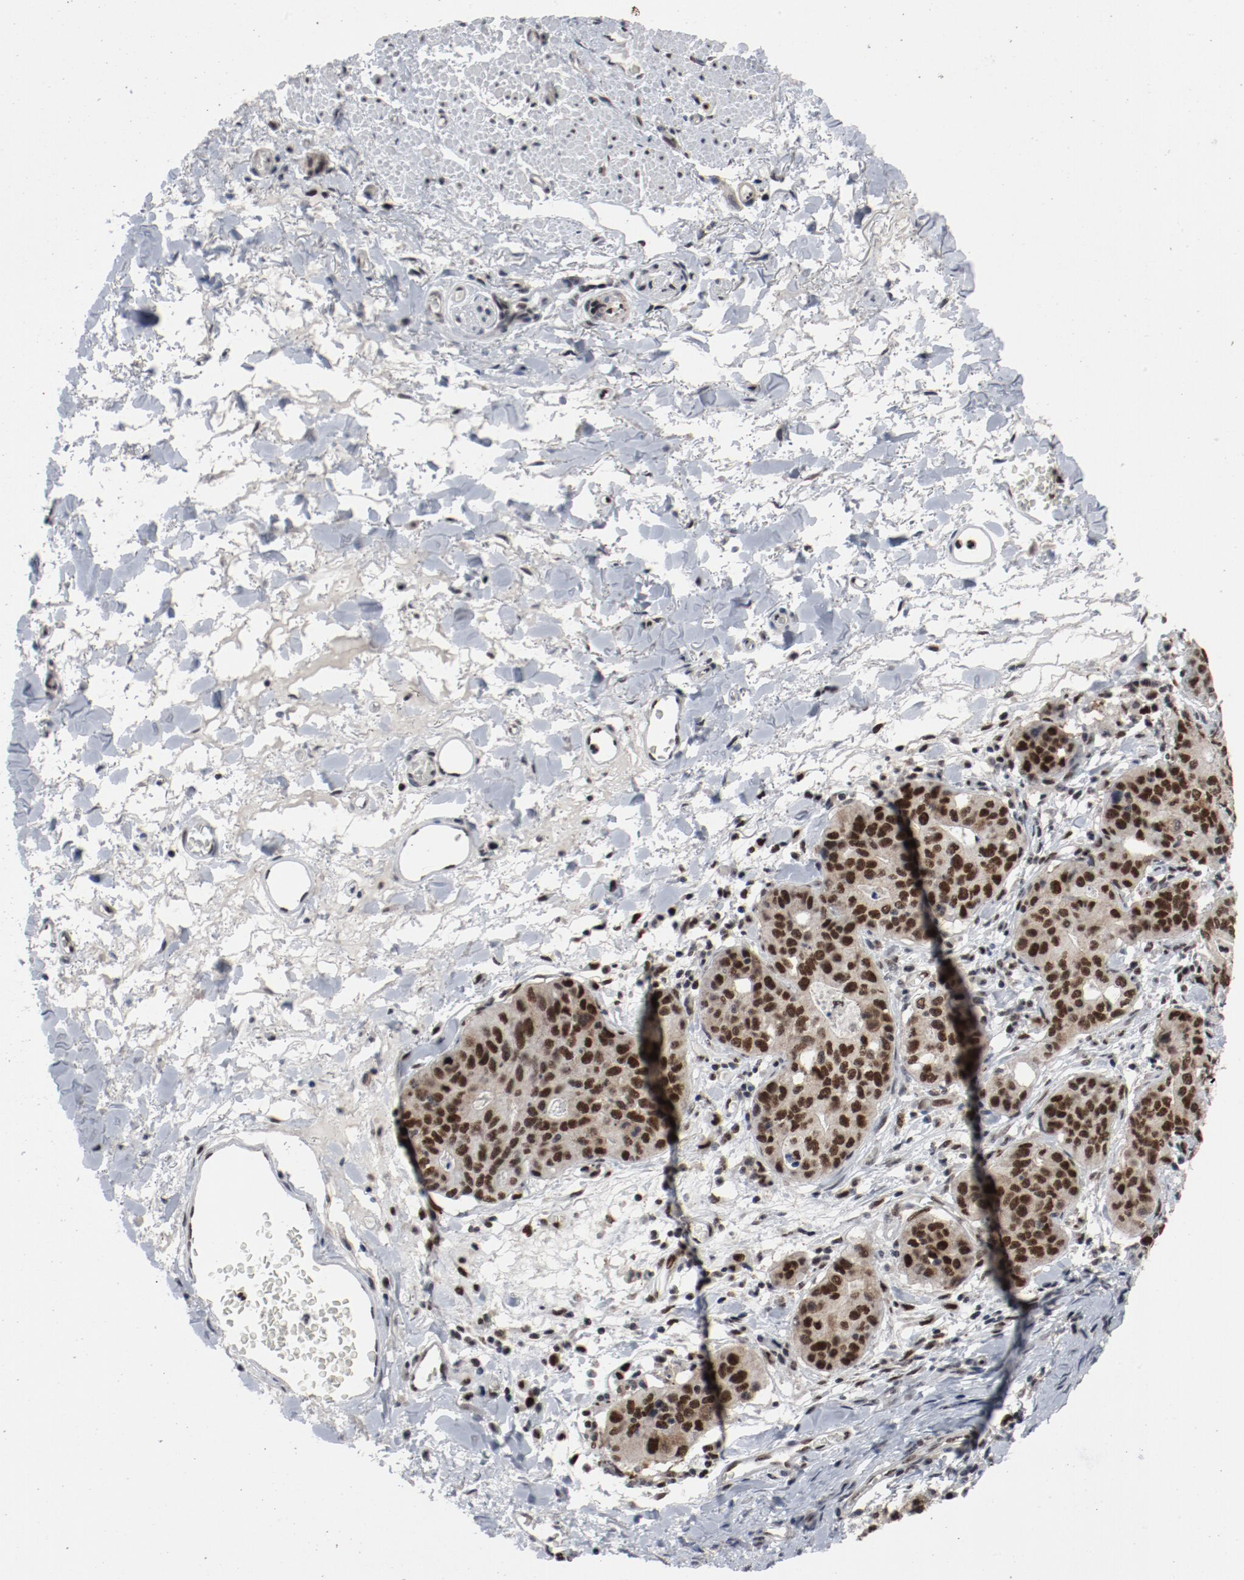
{"staining": {"intensity": "strong", "quantity": ">75%", "location": "nuclear"}, "tissue": "stomach cancer", "cell_type": "Tumor cells", "image_type": "cancer", "snomed": [{"axis": "morphology", "description": "Adenocarcinoma, NOS"}, {"axis": "topography", "description": "Esophagus"}, {"axis": "topography", "description": "Stomach"}], "caption": "Stomach cancer stained with IHC shows strong nuclear expression in approximately >75% of tumor cells. The staining was performed using DAB (3,3'-diaminobenzidine), with brown indicating positive protein expression. Nuclei are stained blue with hematoxylin.", "gene": "JMJD6", "patient": {"sex": "male", "age": 74}}